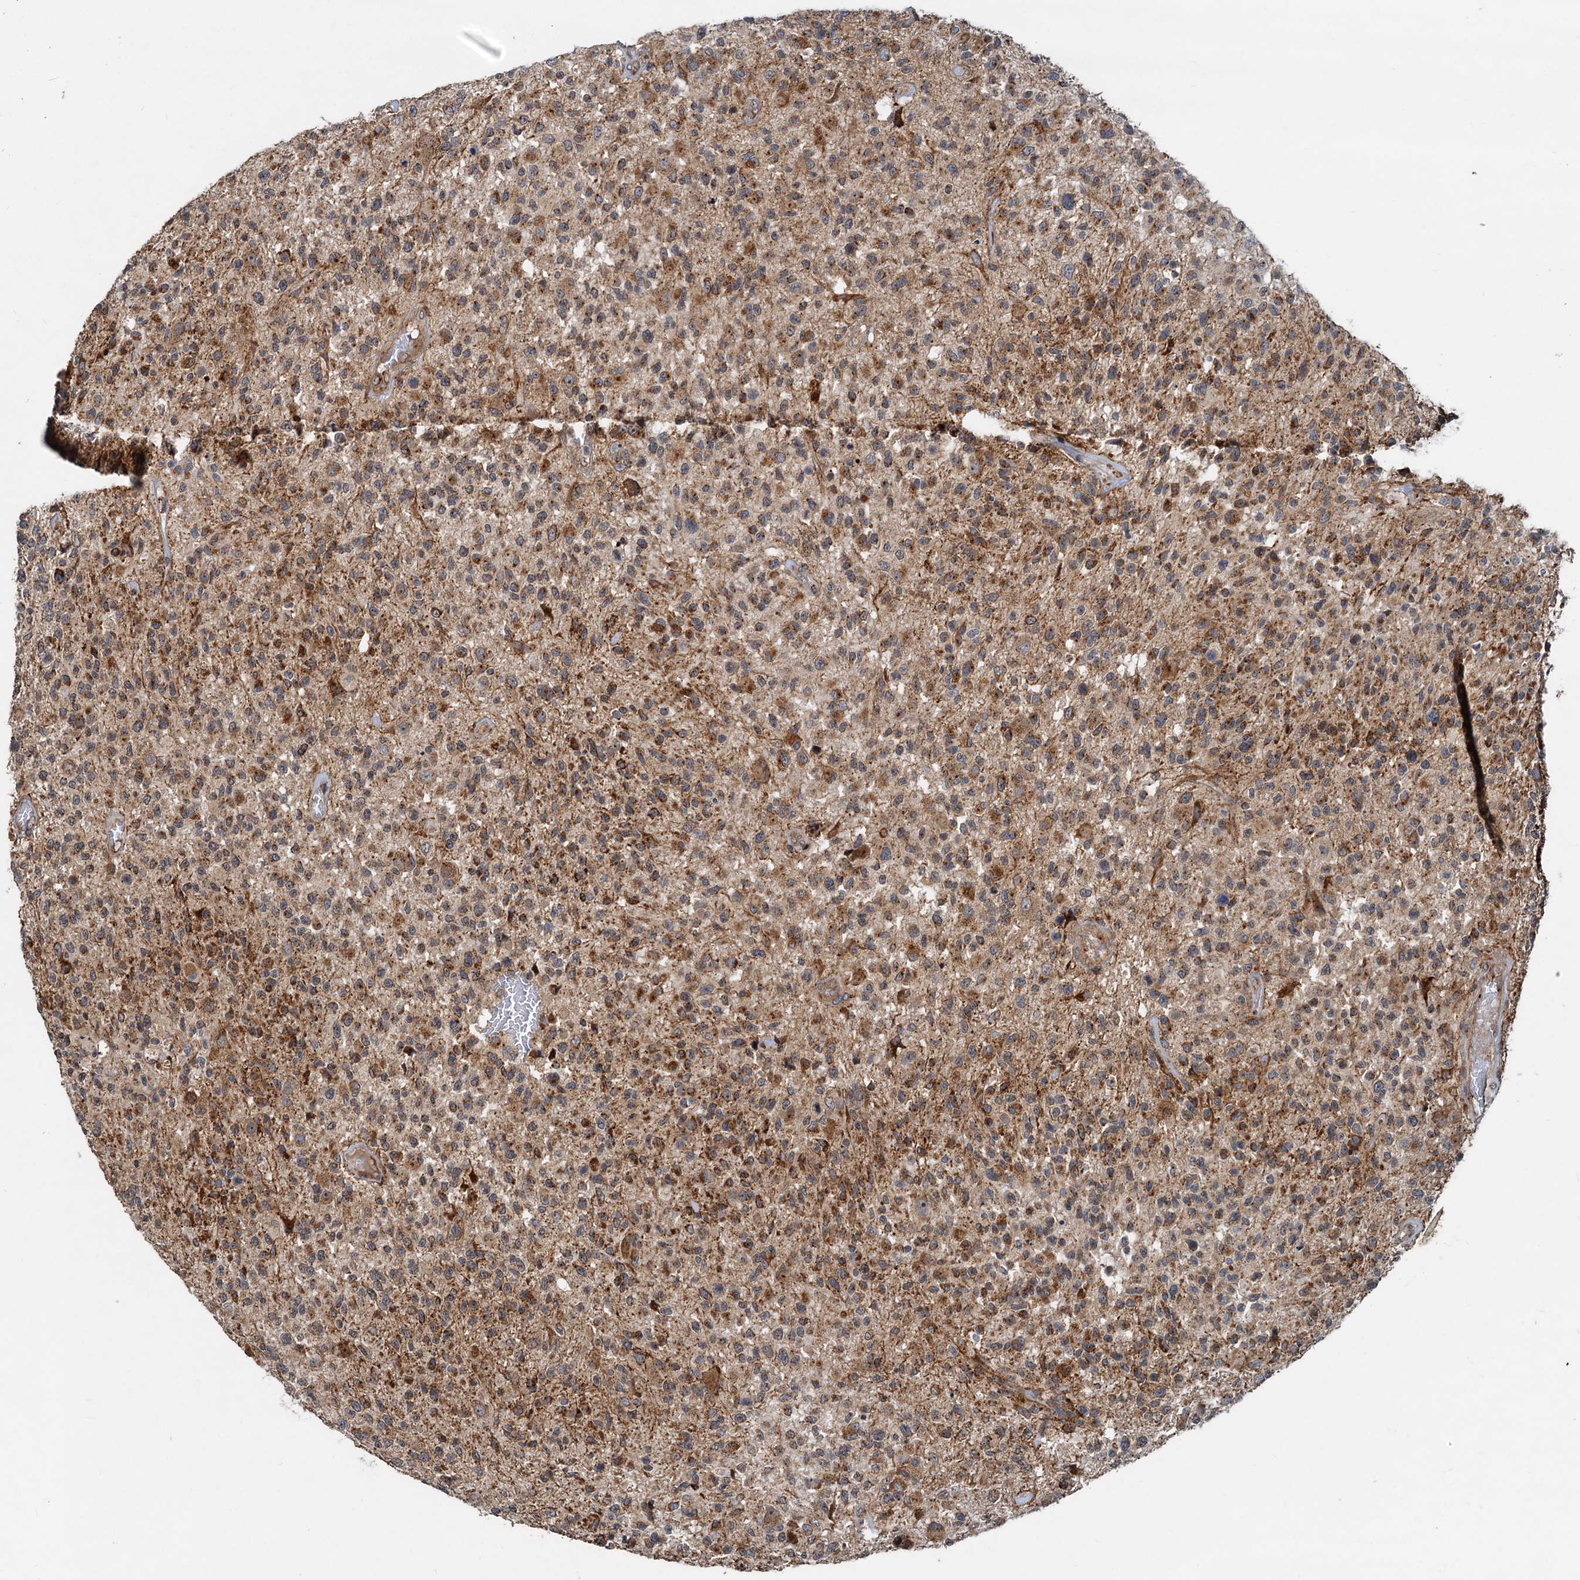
{"staining": {"intensity": "moderate", "quantity": "25%-75%", "location": "cytoplasmic/membranous"}, "tissue": "glioma", "cell_type": "Tumor cells", "image_type": "cancer", "snomed": [{"axis": "morphology", "description": "Glioma, malignant, High grade"}, {"axis": "morphology", "description": "Glioblastoma, NOS"}, {"axis": "topography", "description": "Brain"}], "caption": "High-power microscopy captured an immunohistochemistry photomicrograph of glioblastoma, revealing moderate cytoplasmic/membranous expression in approximately 25%-75% of tumor cells. (brown staining indicates protein expression, while blue staining denotes nuclei).", "gene": "CEP68", "patient": {"sex": "male", "age": 60}}